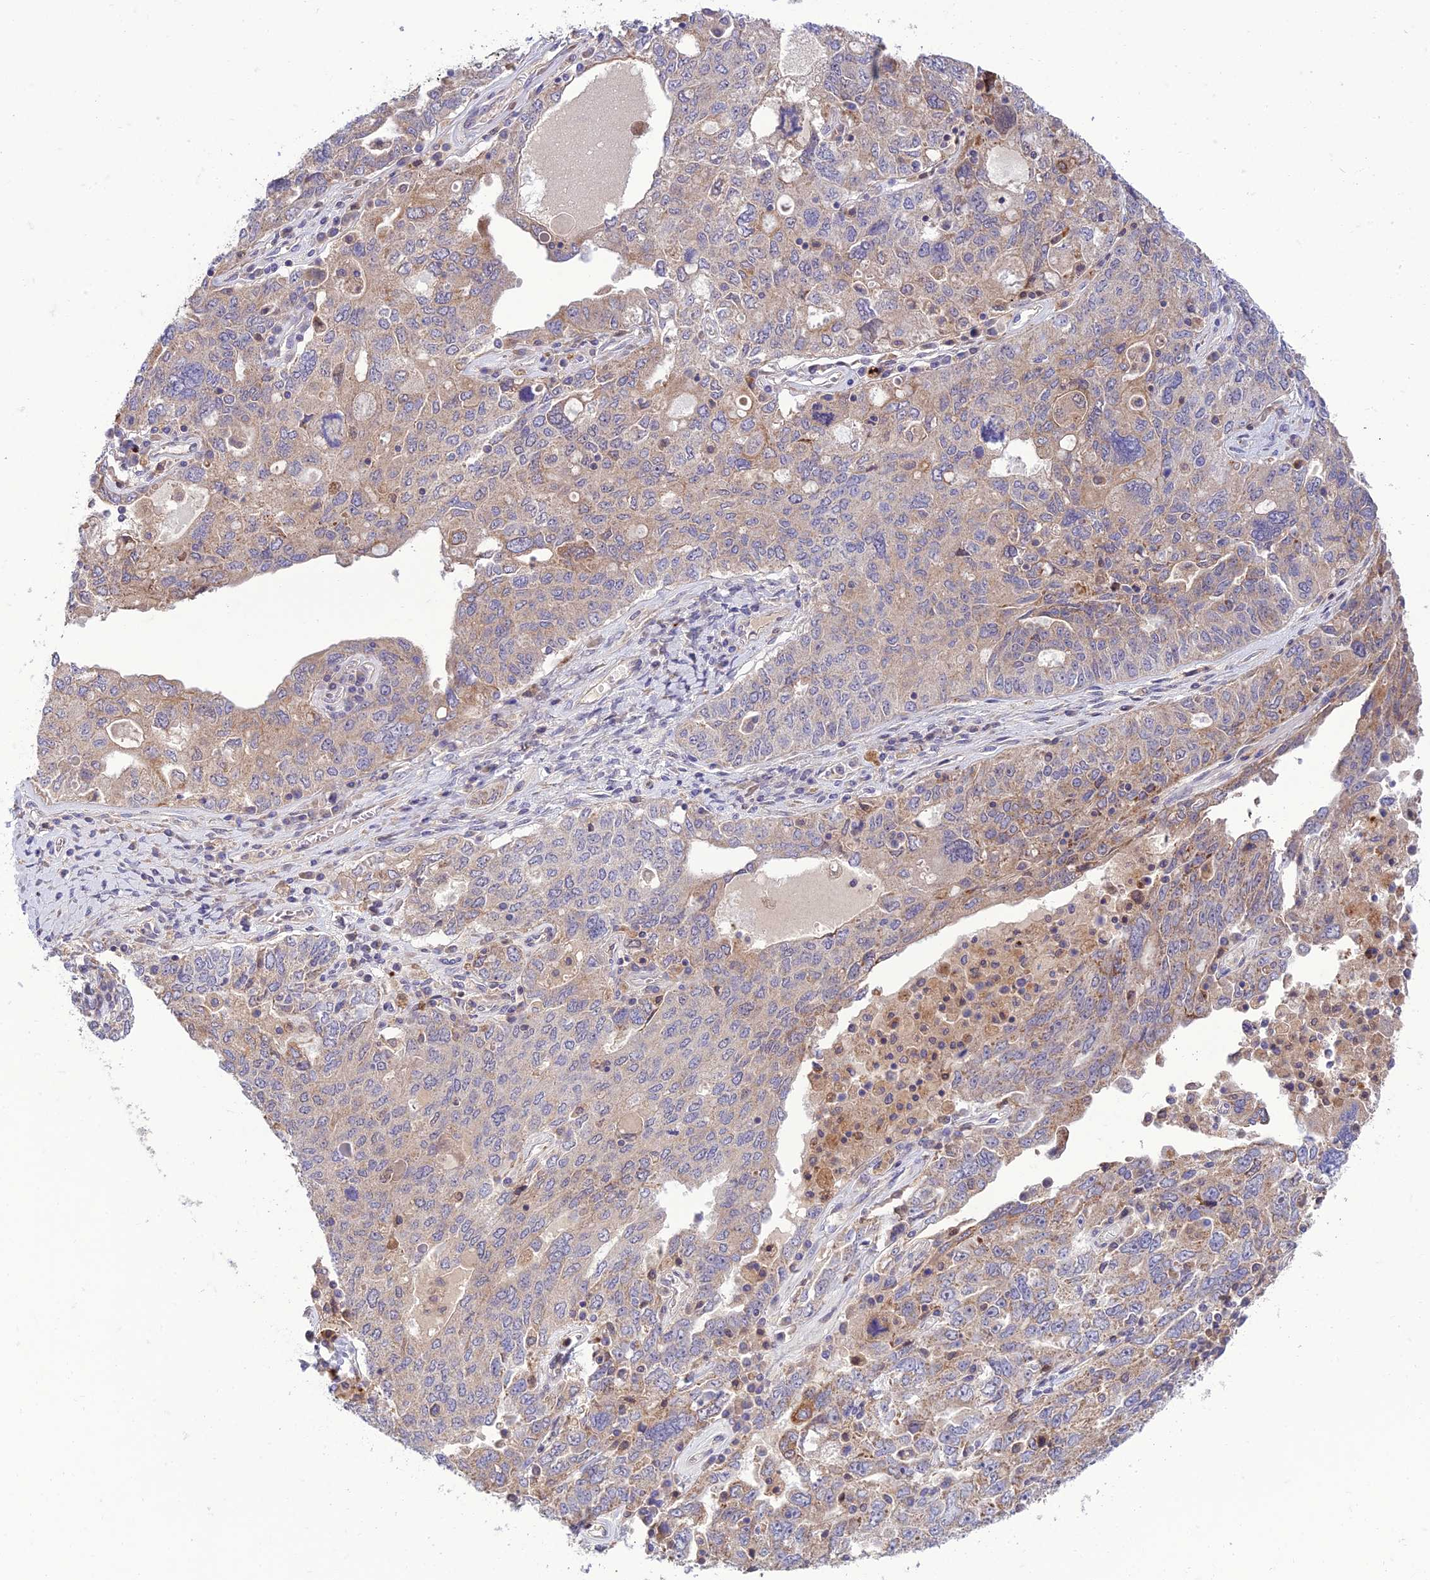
{"staining": {"intensity": "weak", "quantity": "25%-75%", "location": "cytoplasmic/membranous"}, "tissue": "ovarian cancer", "cell_type": "Tumor cells", "image_type": "cancer", "snomed": [{"axis": "morphology", "description": "Carcinoma, endometroid"}, {"axis": "topography", "description": "Ovary"}], "caption": "Weak cytoplasmic/membranous staining for a protein is seen in approximately 25%-75% of tumor cells of ovarian endometroid carcinoma using immunohistochemistry.", "gene": "IRAK3", "patient": {"sex": "female", "age": 62}}